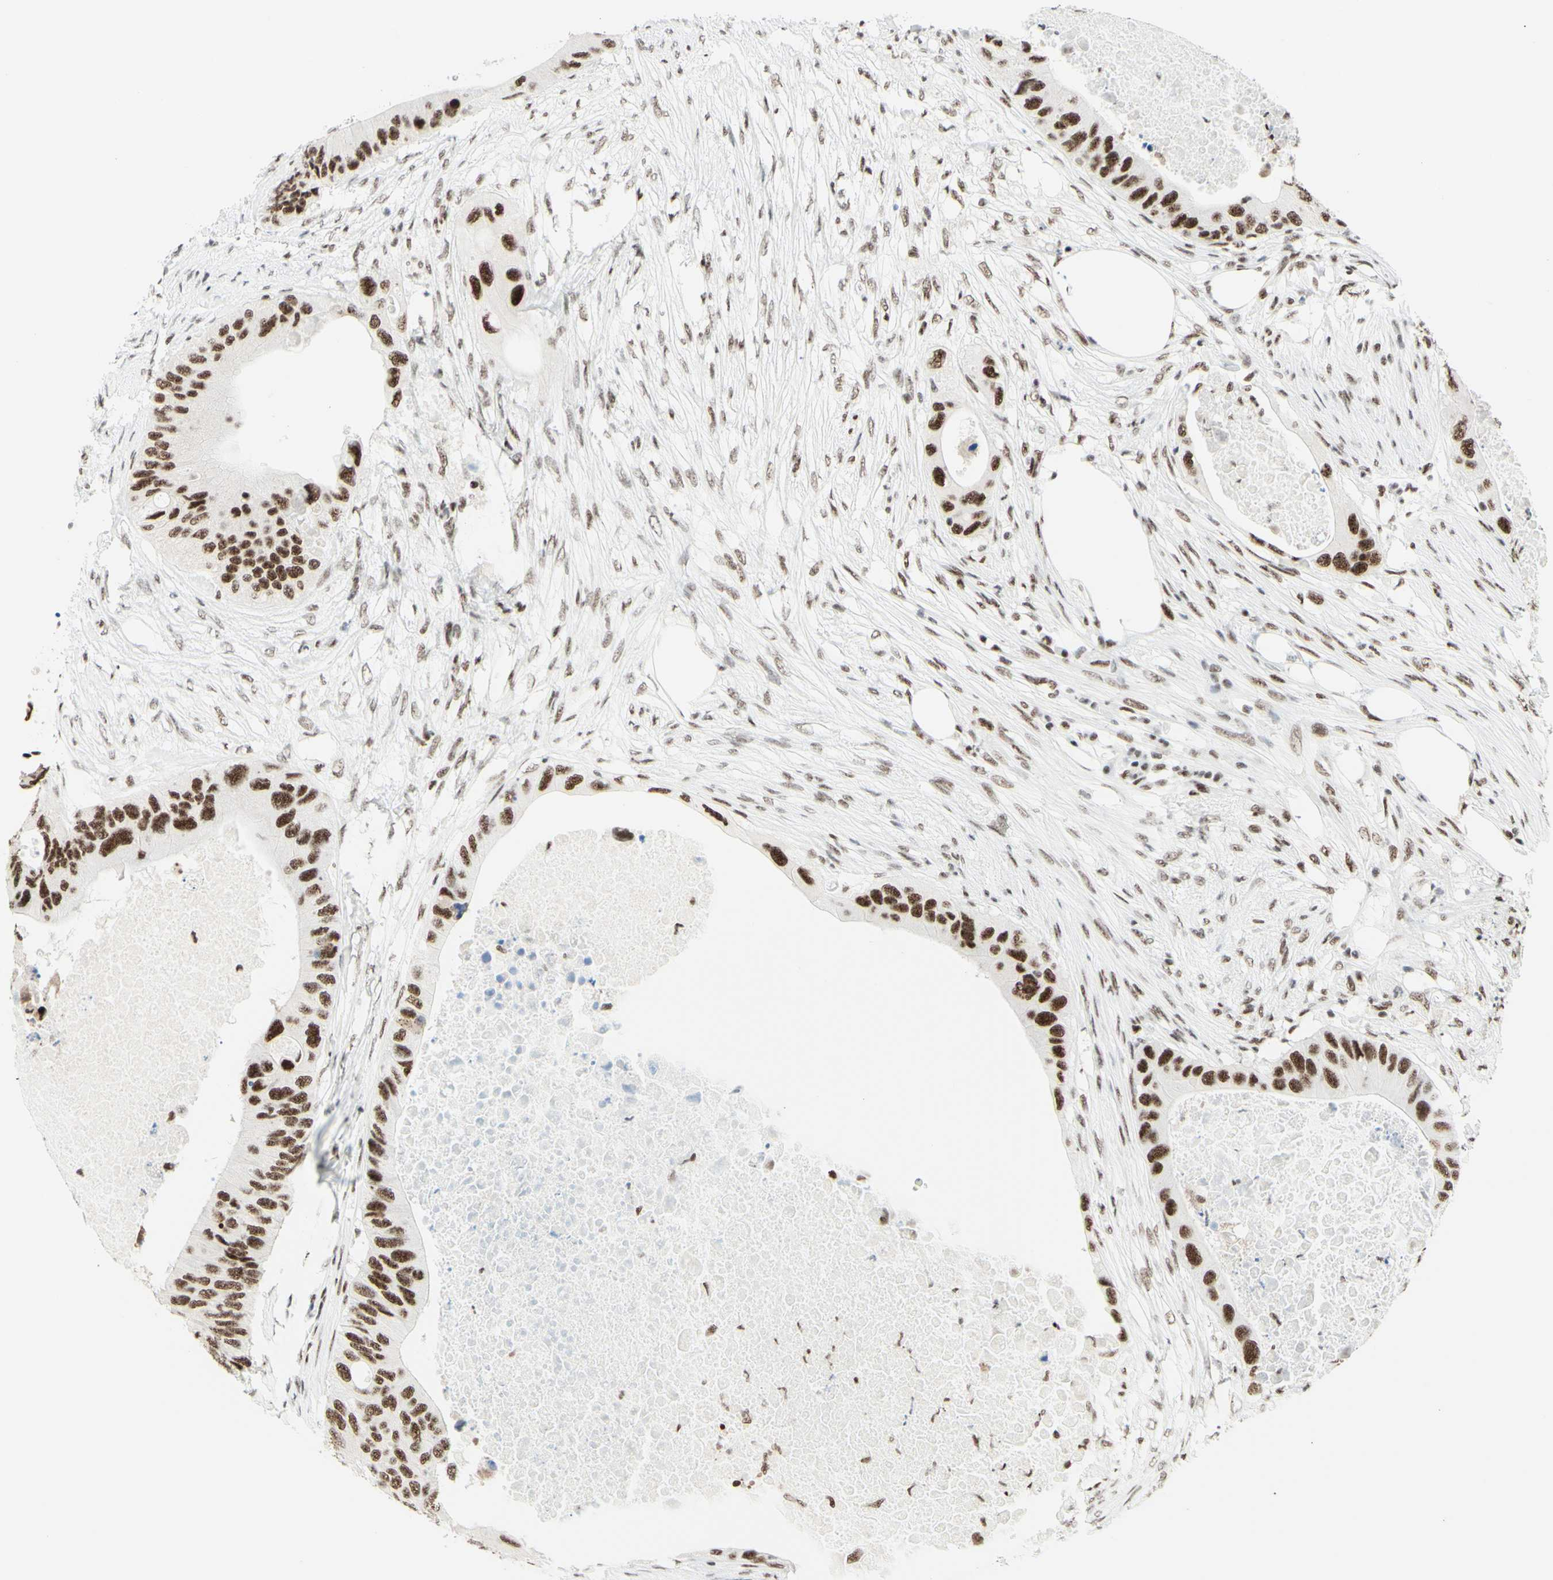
{"staining": {"intensity": "moderate", "quantity": ">75%", "location": "nuclear"}, "tissue": "colorectal cancer", "cell_type": "Tumor cells", "image_type": "cancer", "snomed": [{"axis": "morphology", "description": "Adenocarcinoma, NOS"}, {"axis": "topography", "description": "Colon"}], "caption": "Brown immunohistochemical staining in adenocarcinoma (colorectal) reveals moderate nuclear staining in approximately >75% of tumor cells.", "gene": "WTAP", "patient": {"sex": "male", "age": 71}}